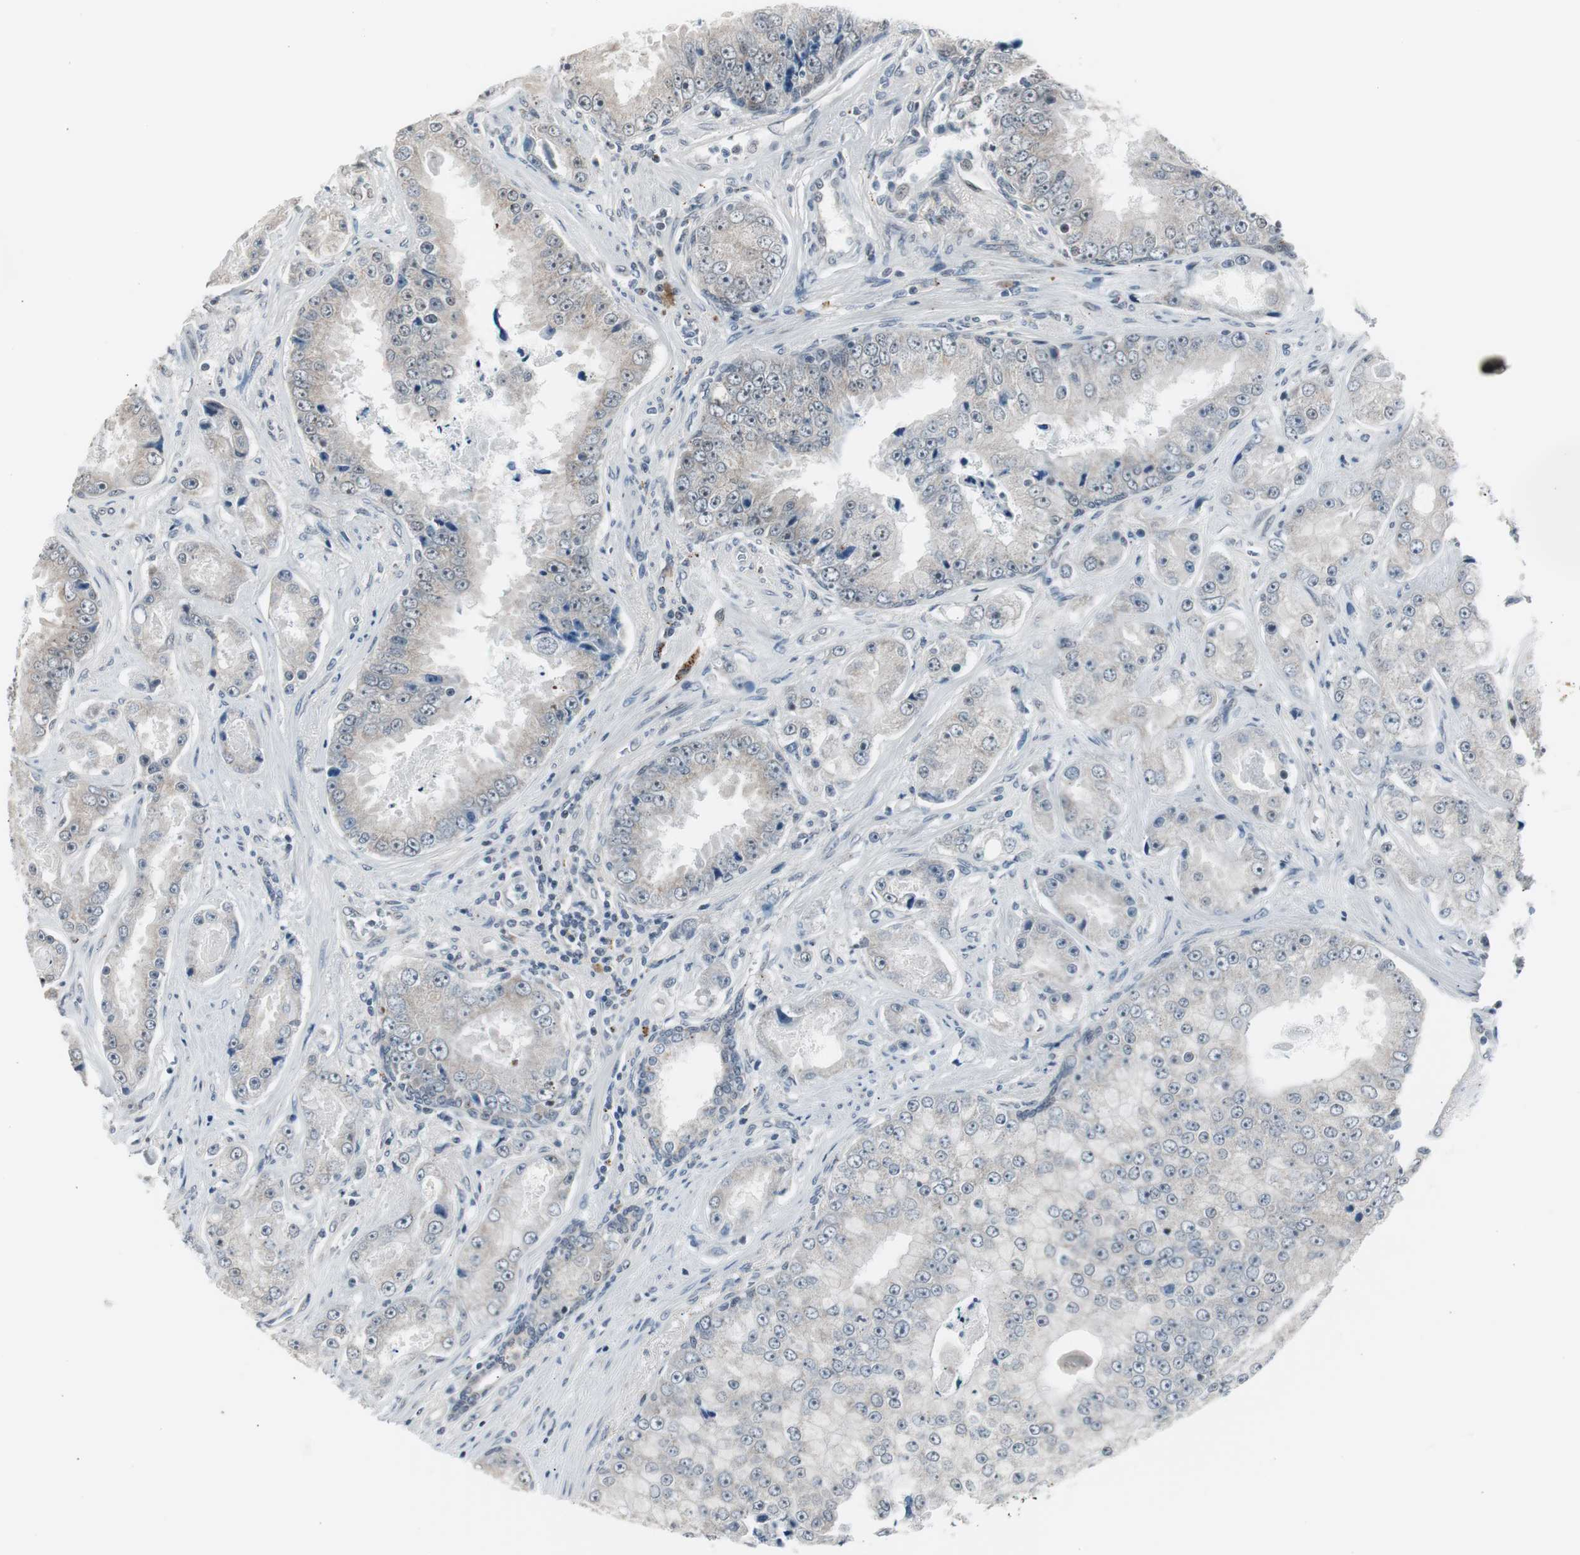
{"staining": {"intensity": "negative", "quantity": "none", "location": "none"}, "tissue": "prostate cancer", "cell_type": "Tumor cells", "image_type": "cancer", "snomed": [{"axis": "morphology", "description": "Adenocarcinoma, High grade"}, {"axis": "topography", "description": "Prostate"}], "caption": "Immunohistochemistry photomicrograph of human prostate cancer stained for a protein (brown), which shows no staining in tumor cells.", "gene": "BOLA1", "patient": {"sex": "male", "age": 73}}